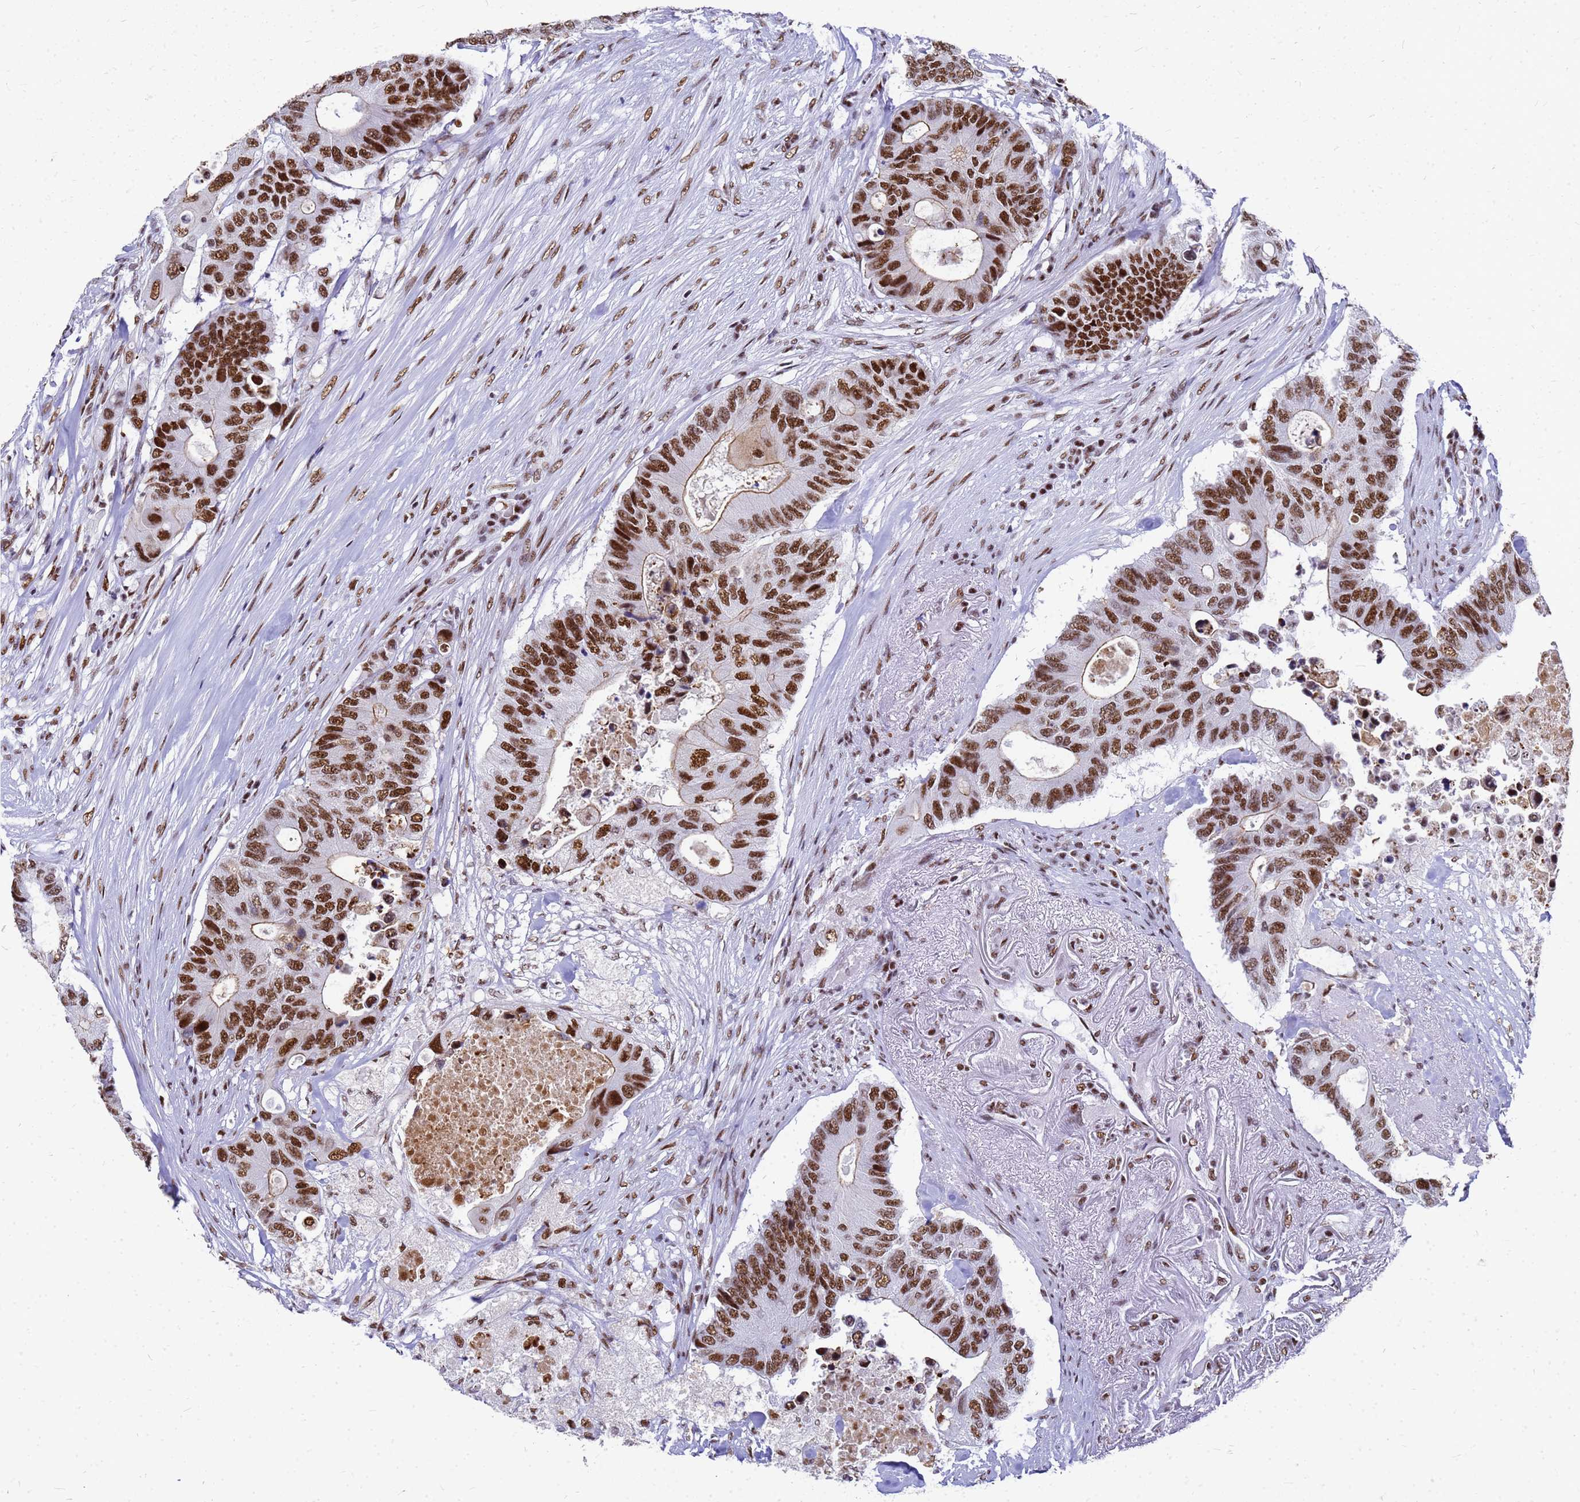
{"staining": {"intensity": "strong", "quantity": ">75%", "location": "nuclear"}, "tissue": "colorectal cancer", "cell_type": "Tumor cells", "image_type": "cancer", "snomed": [{"axis": "morphology", "description": "Adenocarcinoma, NOS"}, {"axis": "topography", "description": "Colon"}], "caption": "Immunohistochemical staining of human colorectal adenocarcinoma exhibits high levels of strong nuclear staining in about >75% of tumor cells. (Stains: DAB in brown, nuclei in blue, Microscopy: brightfield microscopy at high magnification).", "gene": "SART3", "patient": {"sex": "male", "age": 71}}